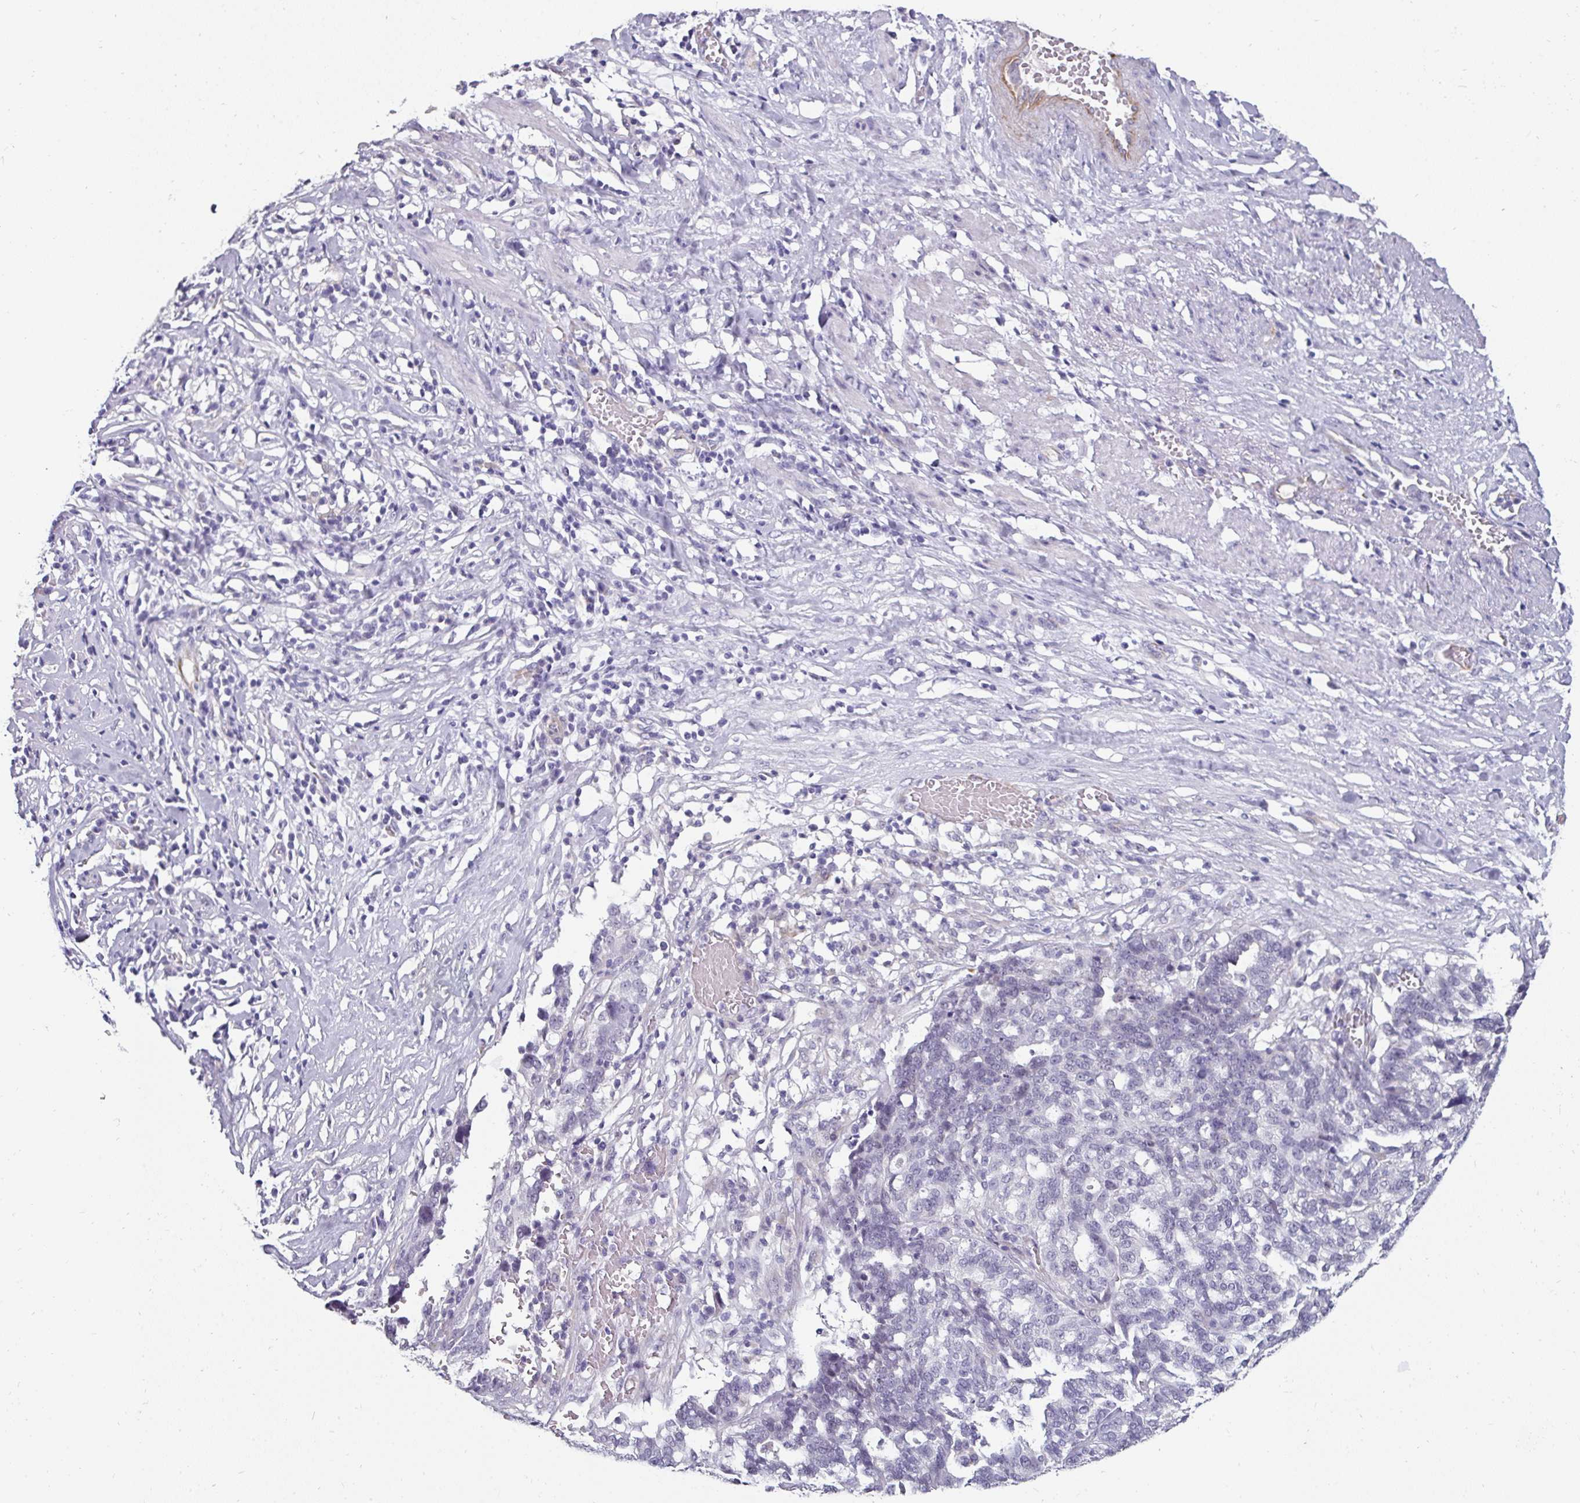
{"staining": {"intensity": "negative", "quantity": "none", "location": "none"}, "tissue": "ovarian cancer", "cell_type": "Tumor cells", "image_type": "cancer", "snomed": [{"axis": "morphology", "description": "Cystadenocarcinoma, serous, NOS"}, {"axis": "topography", "description": "Ovary"}], "caption": "Human ovarian cancer (serous cystadenocarcinoma) stained for a protein using immunohistochemistry (IHC) shows no positivity in tumor cells.", "gene": "EYA3", "patient": {"sex": "female", "age": 59}}